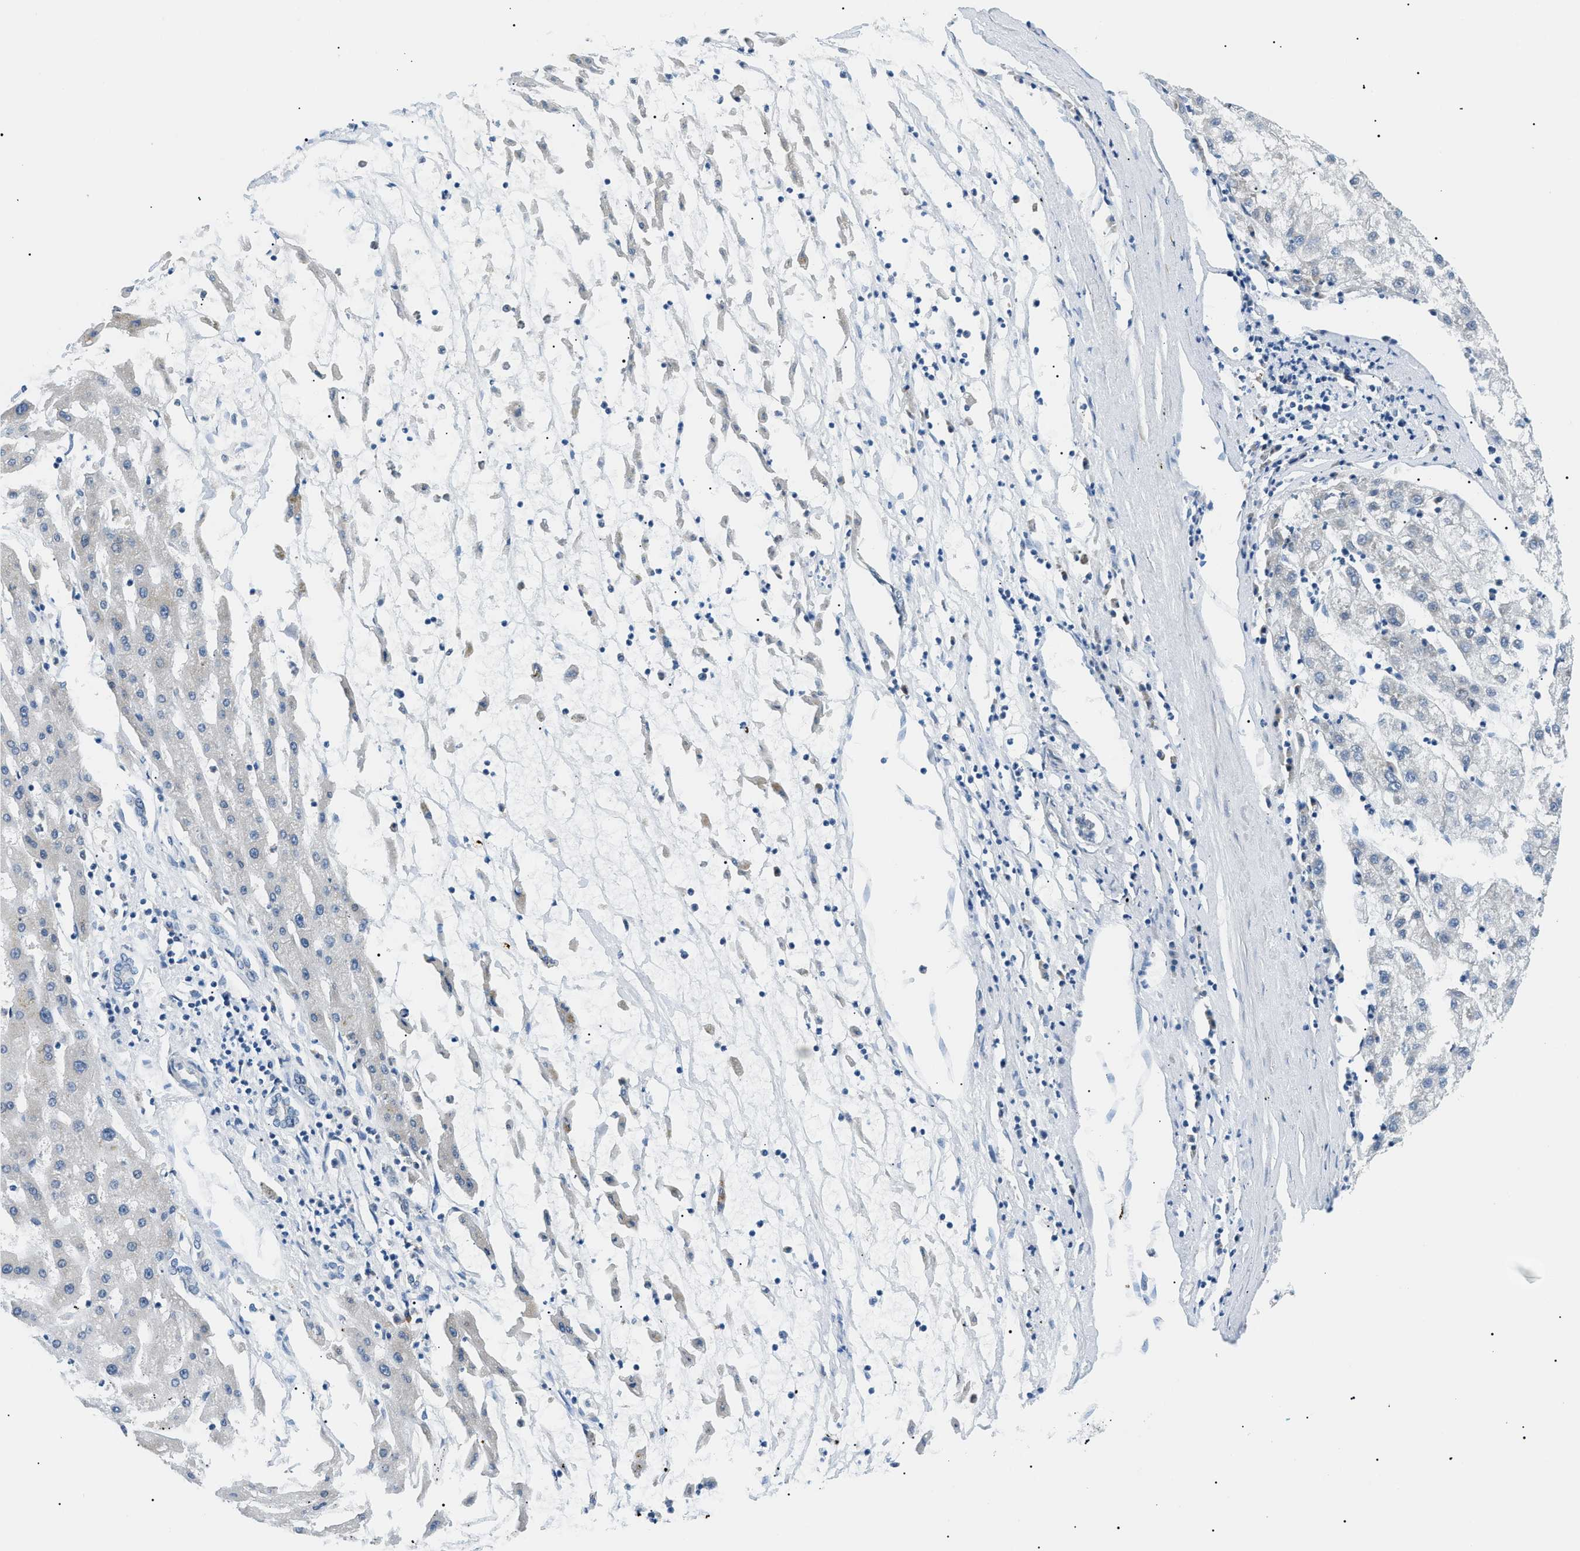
{"staining": {"intensity": "negative", "quantity": "none", "location": "none"}, "tissue": "liver cancer", "cell_type": "Tumor cells", "image_type": "cancer", "snomed": [{"axis": "morphology", "description": "Carcinoma, Hepatocellular, NOS"}, {"axis": "topography", "description": "Liver"}], "caption": "High power microscopy image of an immunohistochemistry histopathology image of hepatocellular carcinoma (liver), revealing no significant staining in tumor cells.", "gene": "CWC25", "patient": {"sex": "male", "age": 72}}